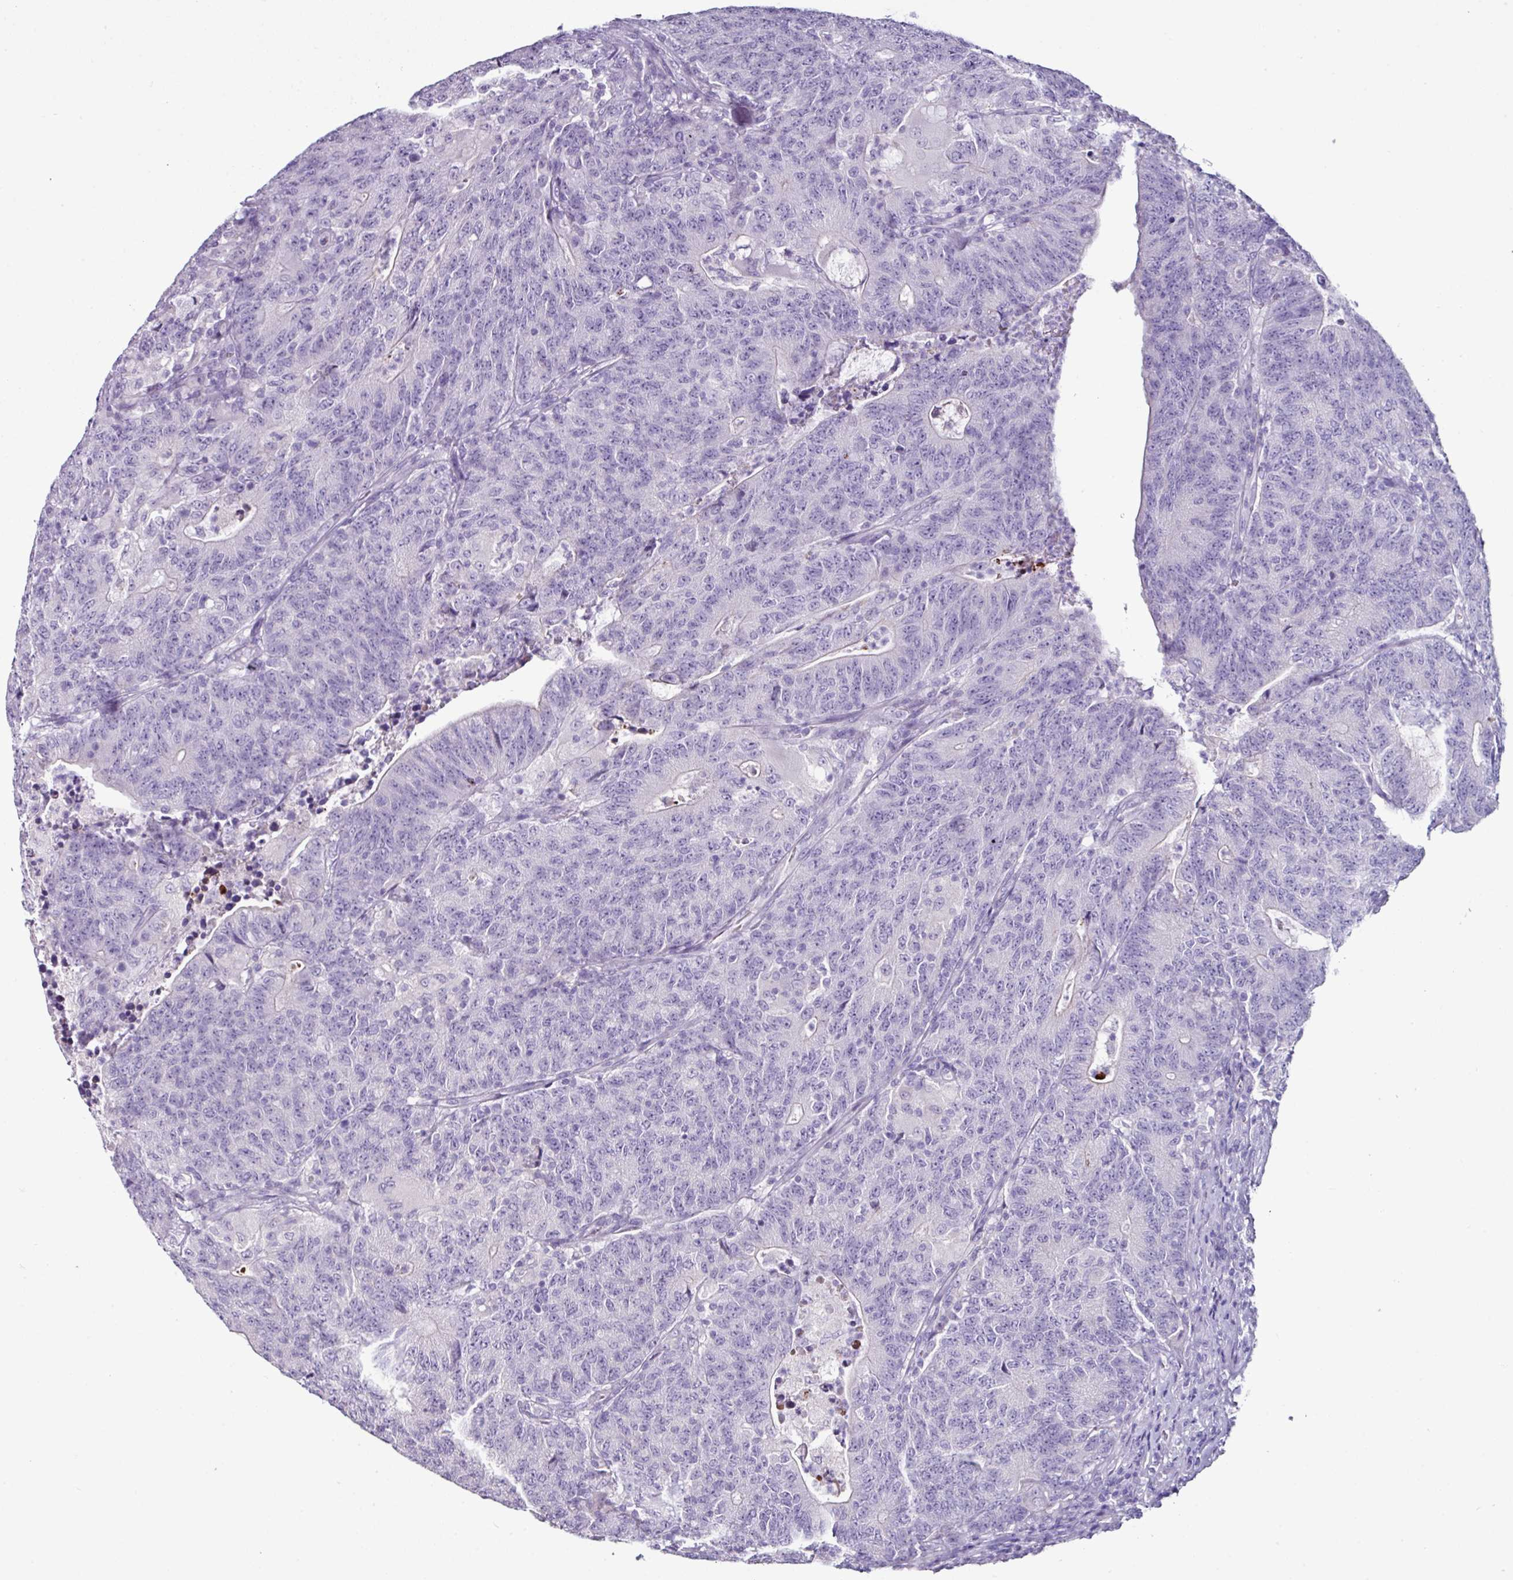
{"staining": {"intensity": "negative", "quantity": "none", "location": "none"}, "tissue": "colorectal cancer", "cell_type": "Tumor cells", "image_type": "cancer", "snomed": [{"axis": "morphology", "description": "Adenocarcinoma, NOS"}, {"axis": "topography", "description": "Colon"}], "caption": "IHC of human colorectal adenocarcinoma shows no positivity in tumor cells.", "gene": "GLP2R", "patient": {"sex": "female", "age": 75}}